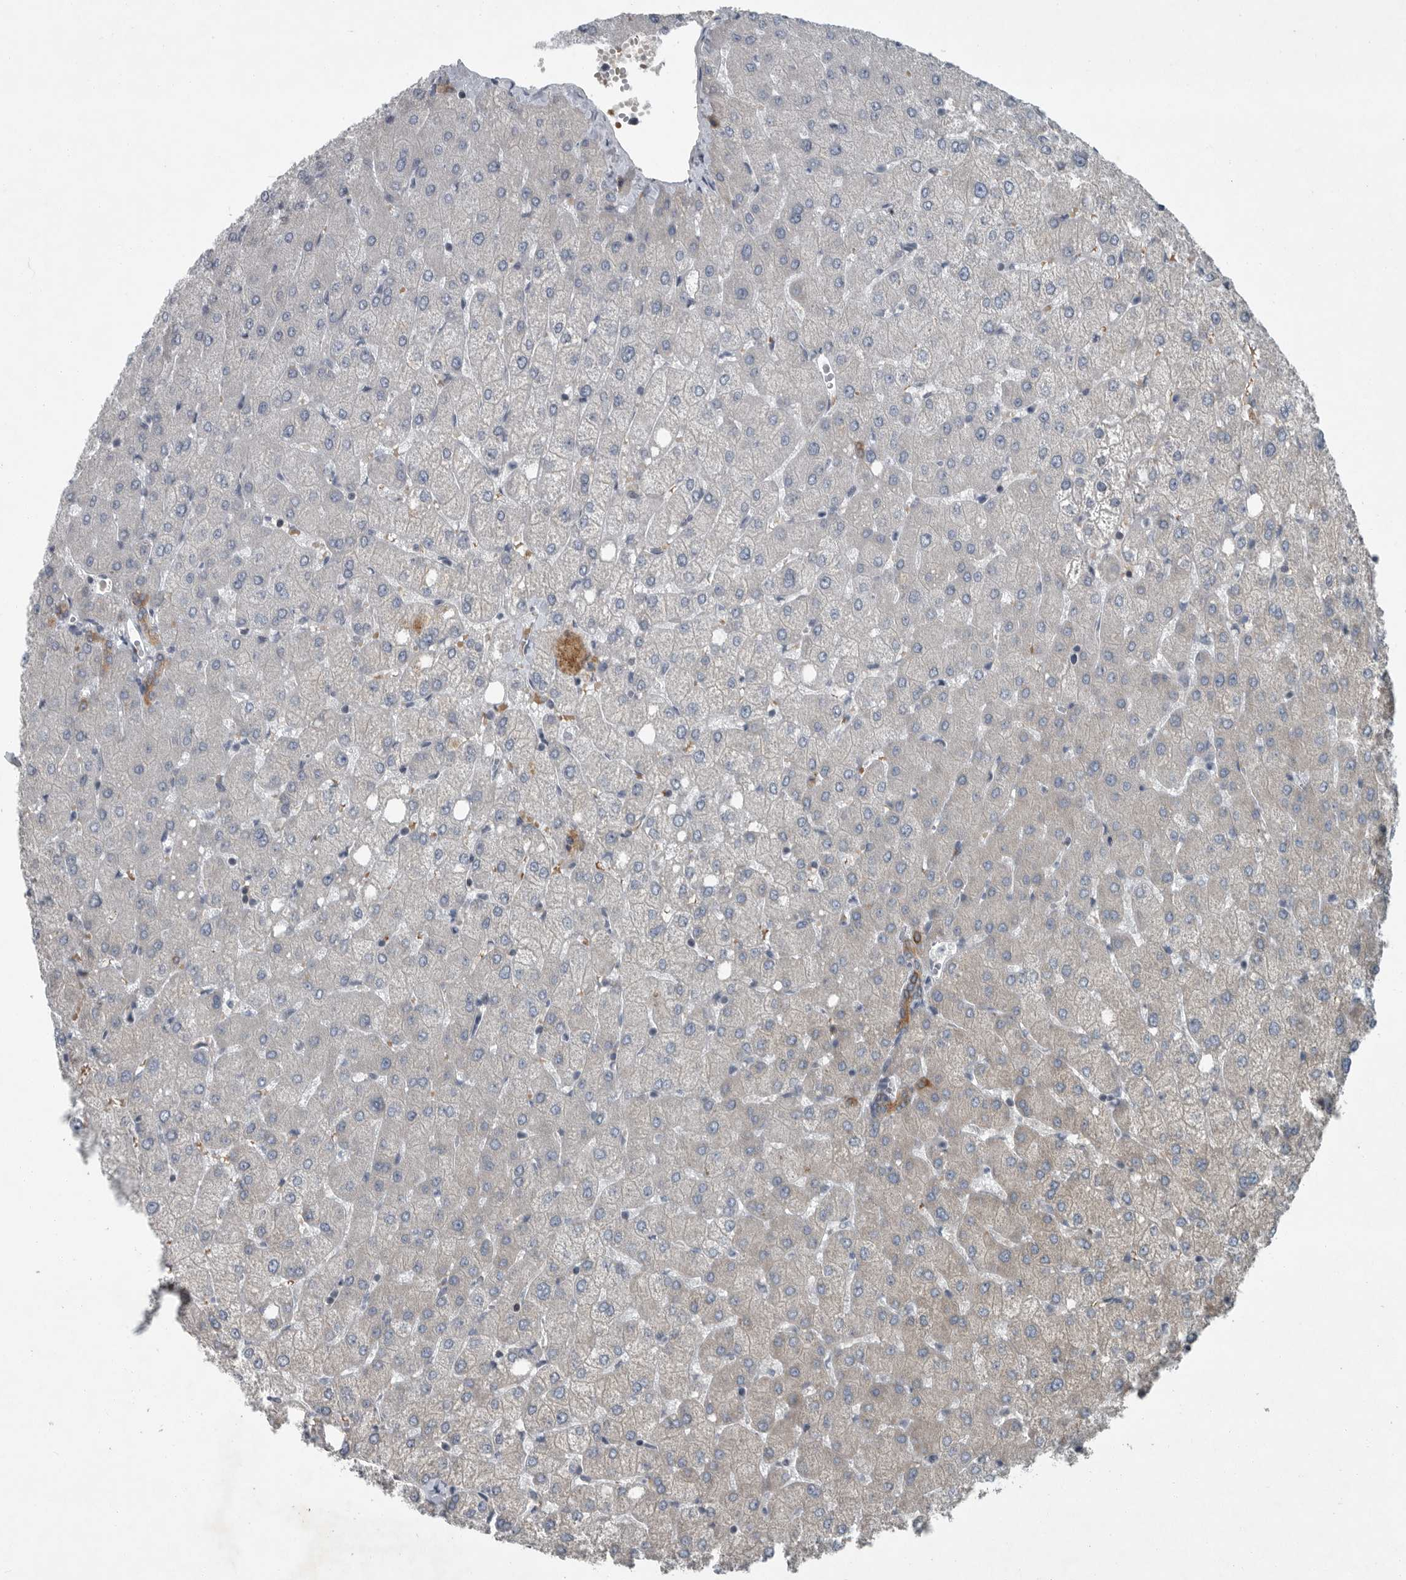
{"staining": {"intensity": "weak", "quantity": ">75%", "location": "cytoplasmic/membranous"}, "tissue": "liver", "cell_type": "Cholangiocytes", "image_type": "normal", "snomed": [{"axis": "morphology", "description": "Normal tissue, NOS"}, {"axis": "topography", "description": "Liver"}], "caption": "Brown immunohistochemical staining in benign human liver shows weak cytoplasmic/membranous positivity in about >75% of cholangiocytes.", "gene": "MPP3", "patient": {"sex": "female", "age": 54}}